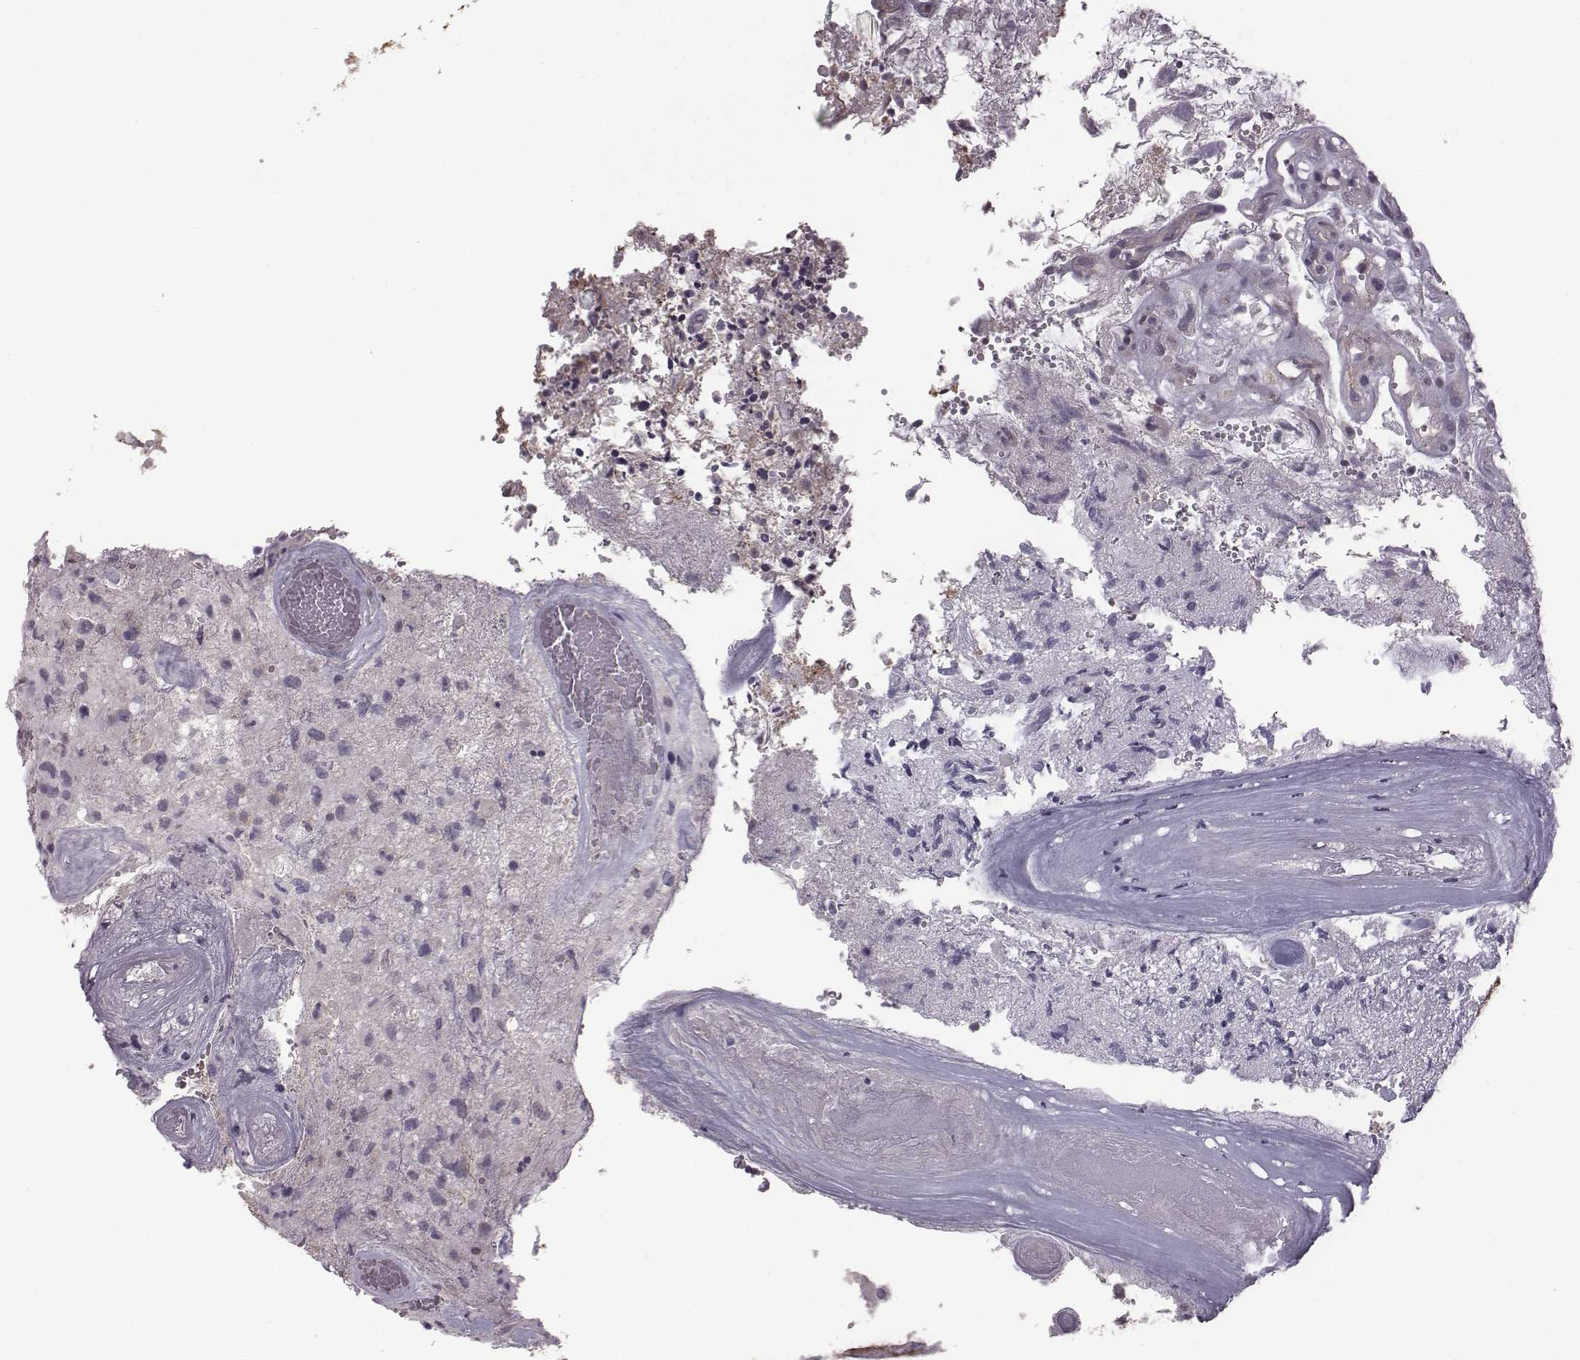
{"staining": {"intensity": "negative", "quantity": "none", "location": "none"}, "tissue": "glioma", "cell_type": "Tumor cells", "image_type": "cancer", "snomed": [{"axis": "morphology", "description": "Glioma, malignant, High grade"}, {"axis": "topography", "description": "Brain"}], "caption": "DAB immunohistochemical staining of malignant high-grade glioma exhibits no significant positivity in tumor cells.", "gene": "BICDL1", "patient": {"sex": "female", "age": 71}}